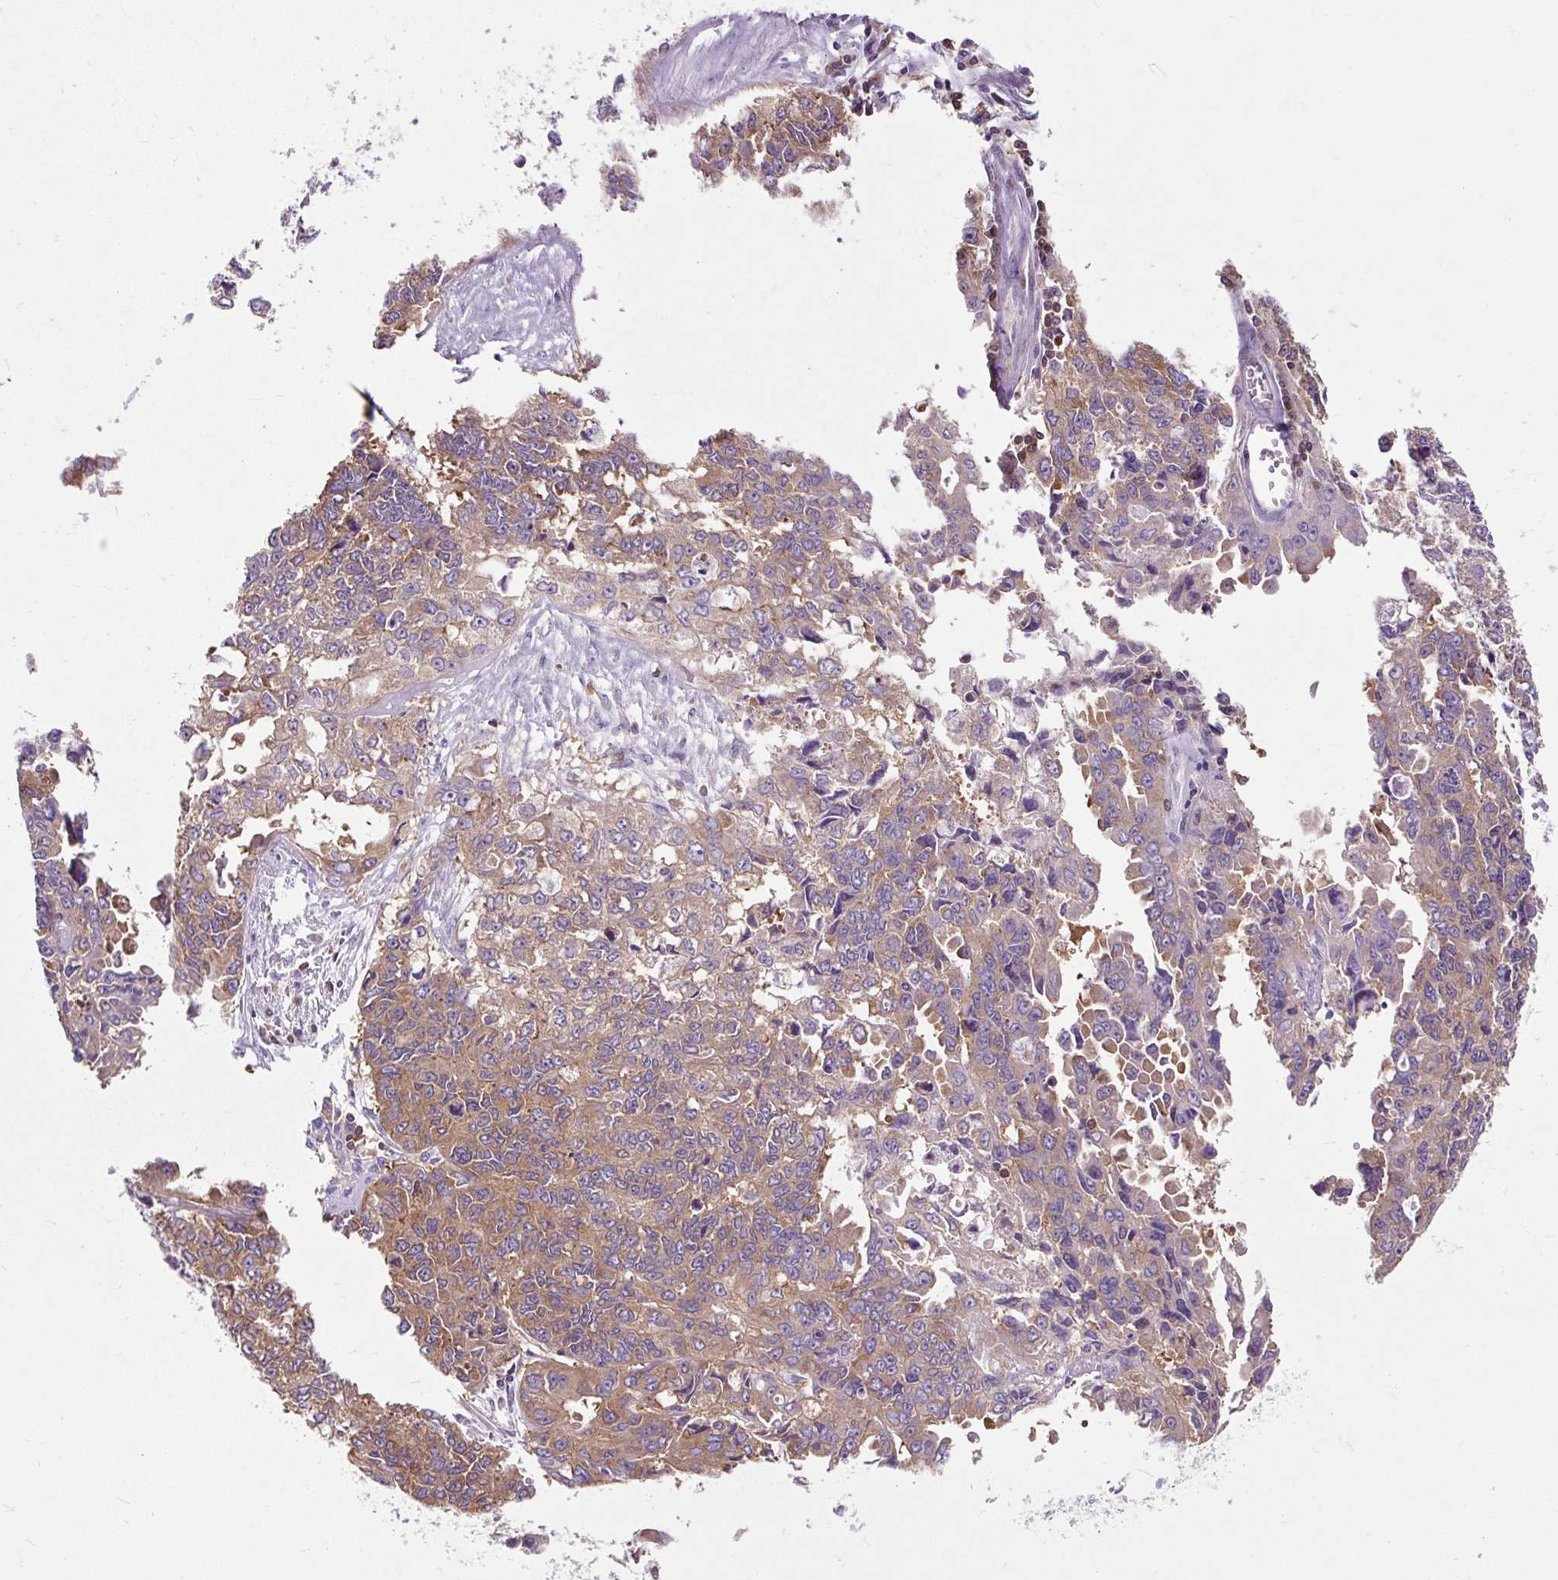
{"staining": {"intensity": "moderate", "quantity": ">75%", "location": "cytoplasmic/membranous"}, "tissue": "endometrial cancer", "cell_type": "Tumor cells", "image_type": "cancer", "snomed": [{"axis": "morphology", "description": "Adenocarcinoma, NOS"}, {"axis": "topography", "description": "Uterus"}], "caption": "The immunohistochemical stain labels moderate cytoplasmic/membranous staining in tumor cells of adenocarcinoma (endometrial) tissue.", "gene": "CISD3", "patient": {"sex": "female", "age": 79}}